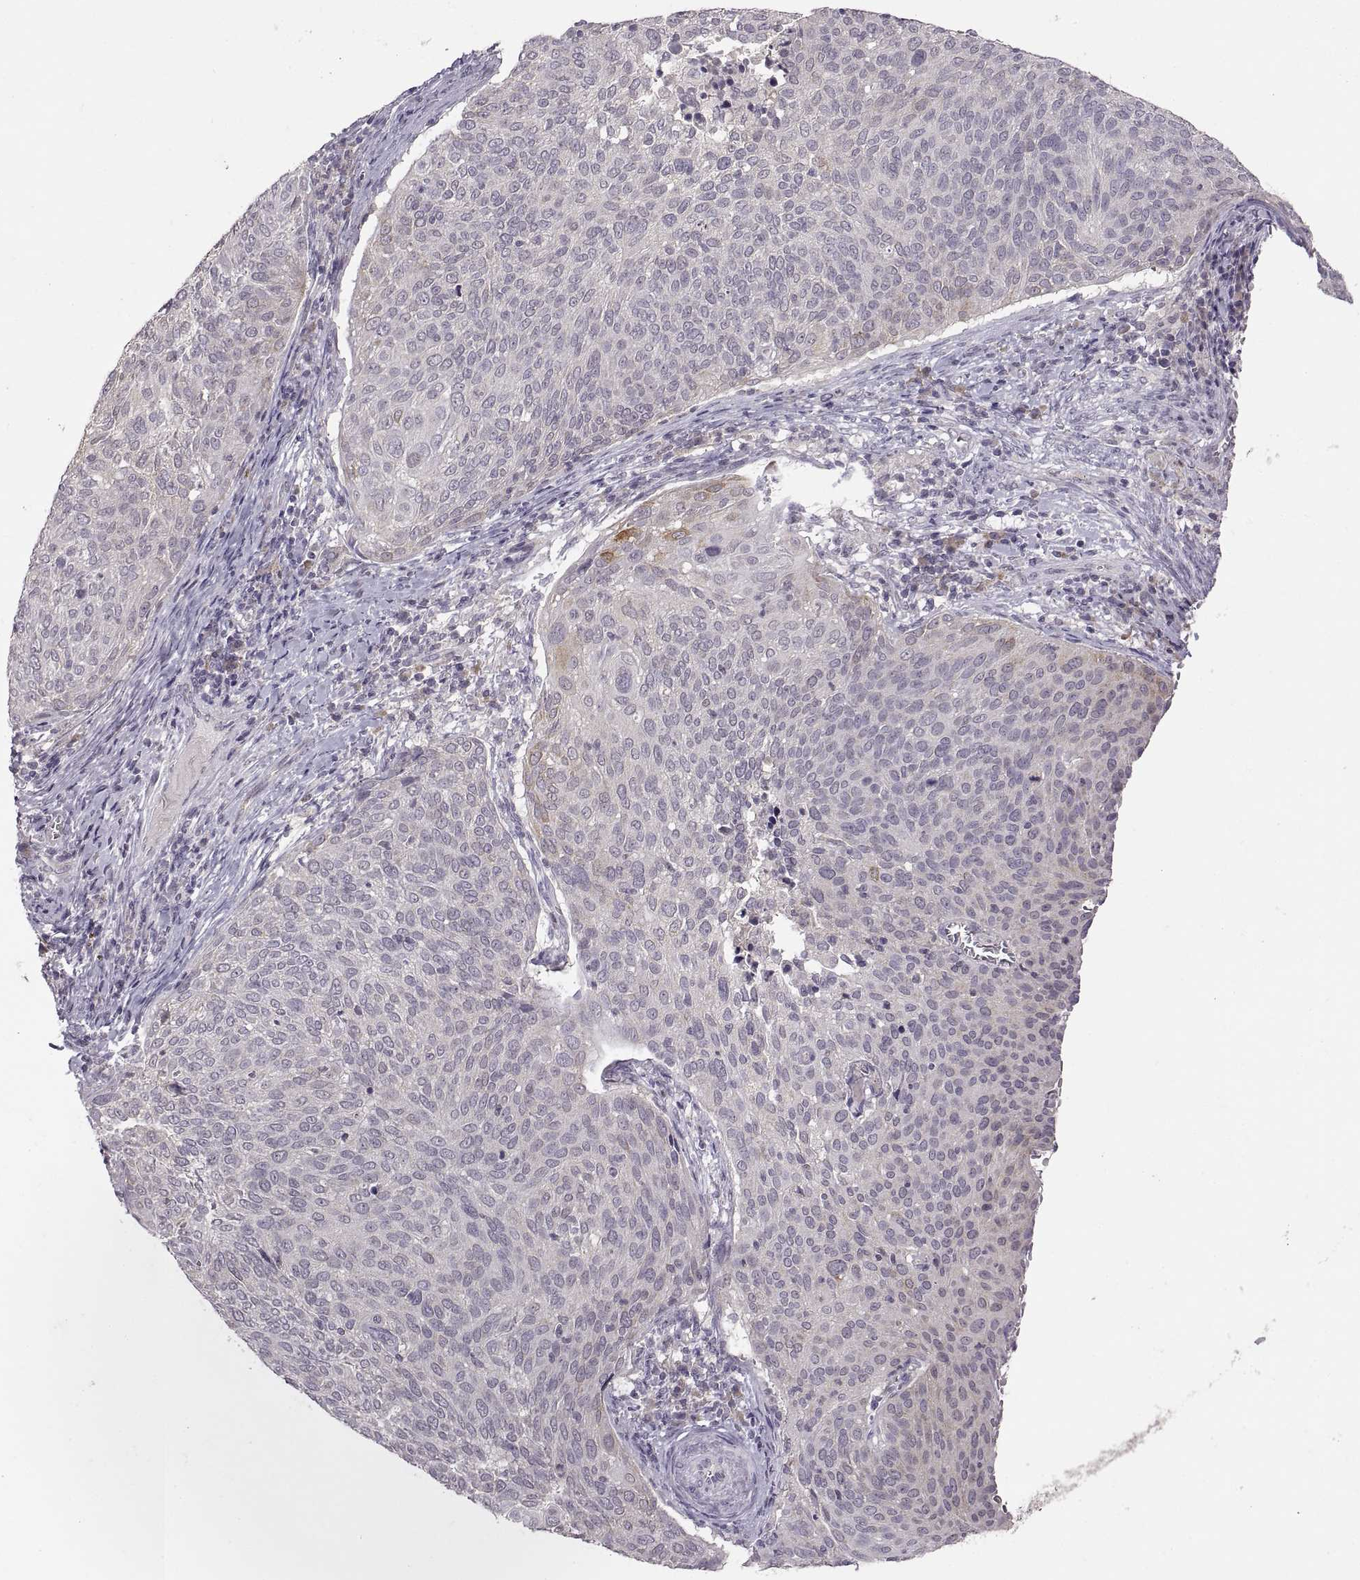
{"staining": {"intensity": "weak", "quantity": "<25%", "location": "cytoplasmic/membranous"}, "tissue": "cervical cancer", "cell_type": "Tumor cells", "image_type": "cancer", "snomed": [{"axis": "morphology", "description": "Squamous cell carcinoma, NOS"}, {"axis": "topography", "description": "Cervix"}], "caption": "Micrograph shows no protein positivity in tumor cells of cervical cancer tissue. (Immunohistochemistry (ihc), brightfield microscopy, high magnification).", "gene": "HMGCR", "patient": {"sex": "female", "age": 39}}